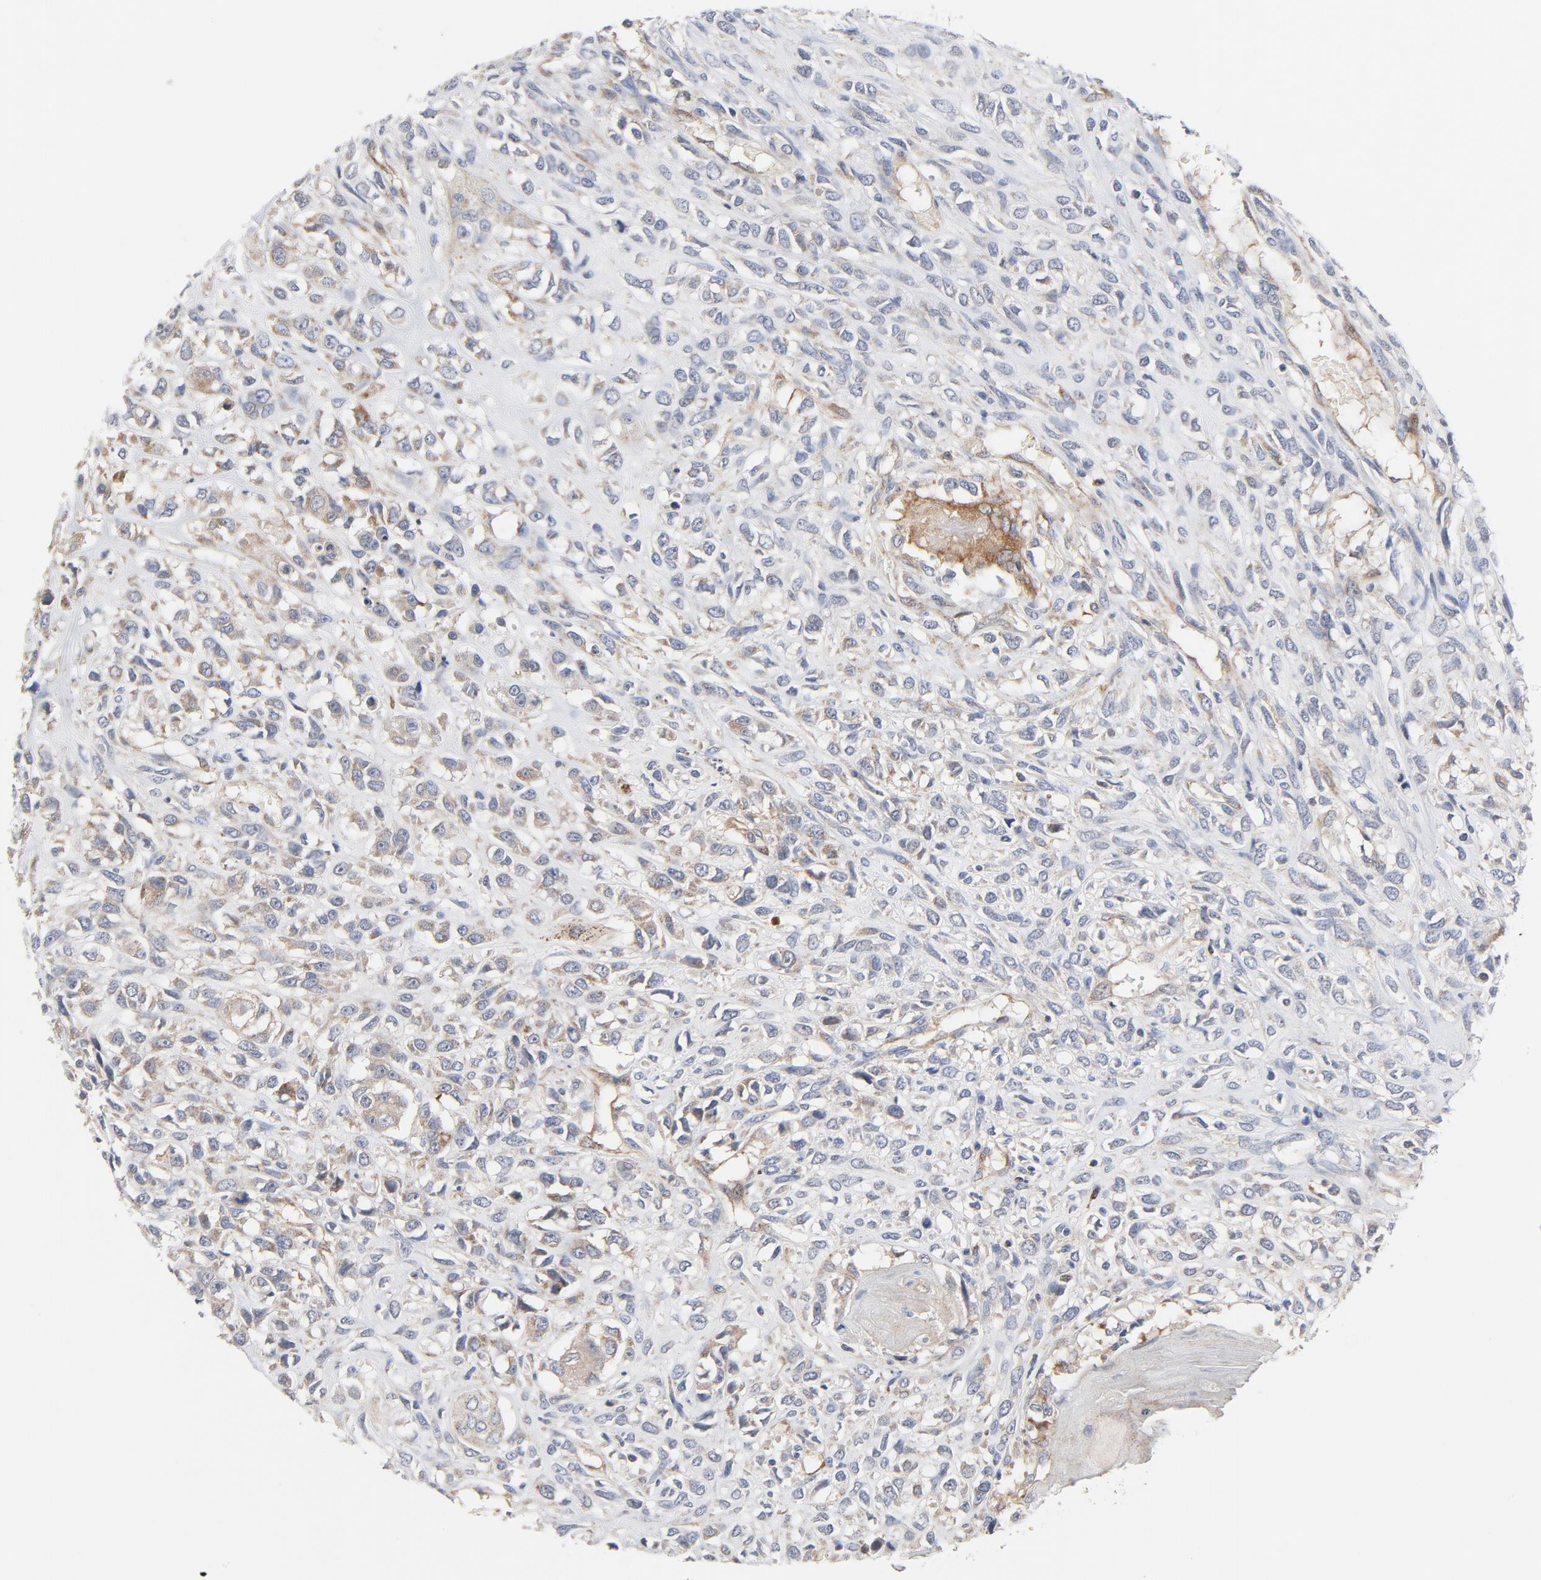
{"staining": {"intensity": "weak", "quantity": "25%-75%", "location": "cytoplasmic/membranous"}, "tissue": "head and neck cancer", "cell_type": "Tumor cells", "image_type": "cancer", "snomed": [{"axis": "morphology", "description": "Necrosis, NOS"}, {"axis": "morphology", "description": "Neoplasm, malignant, NOS"}, {"axis": "topography", "description": "Salivary gland"}, {"axis": "topography", "description": "Head-Neck"}], "caption": "Immunohistochemical staining of human head and neck cancer displays weak cytoplasmic/membranous protein expression in approximately 25%-75% of tumor cells. (brown staining indicates protein expression, while blue staining denotes nuclei).", "gene": "RAPGEF4", "patient": {"sex": "male", "age": 43}}